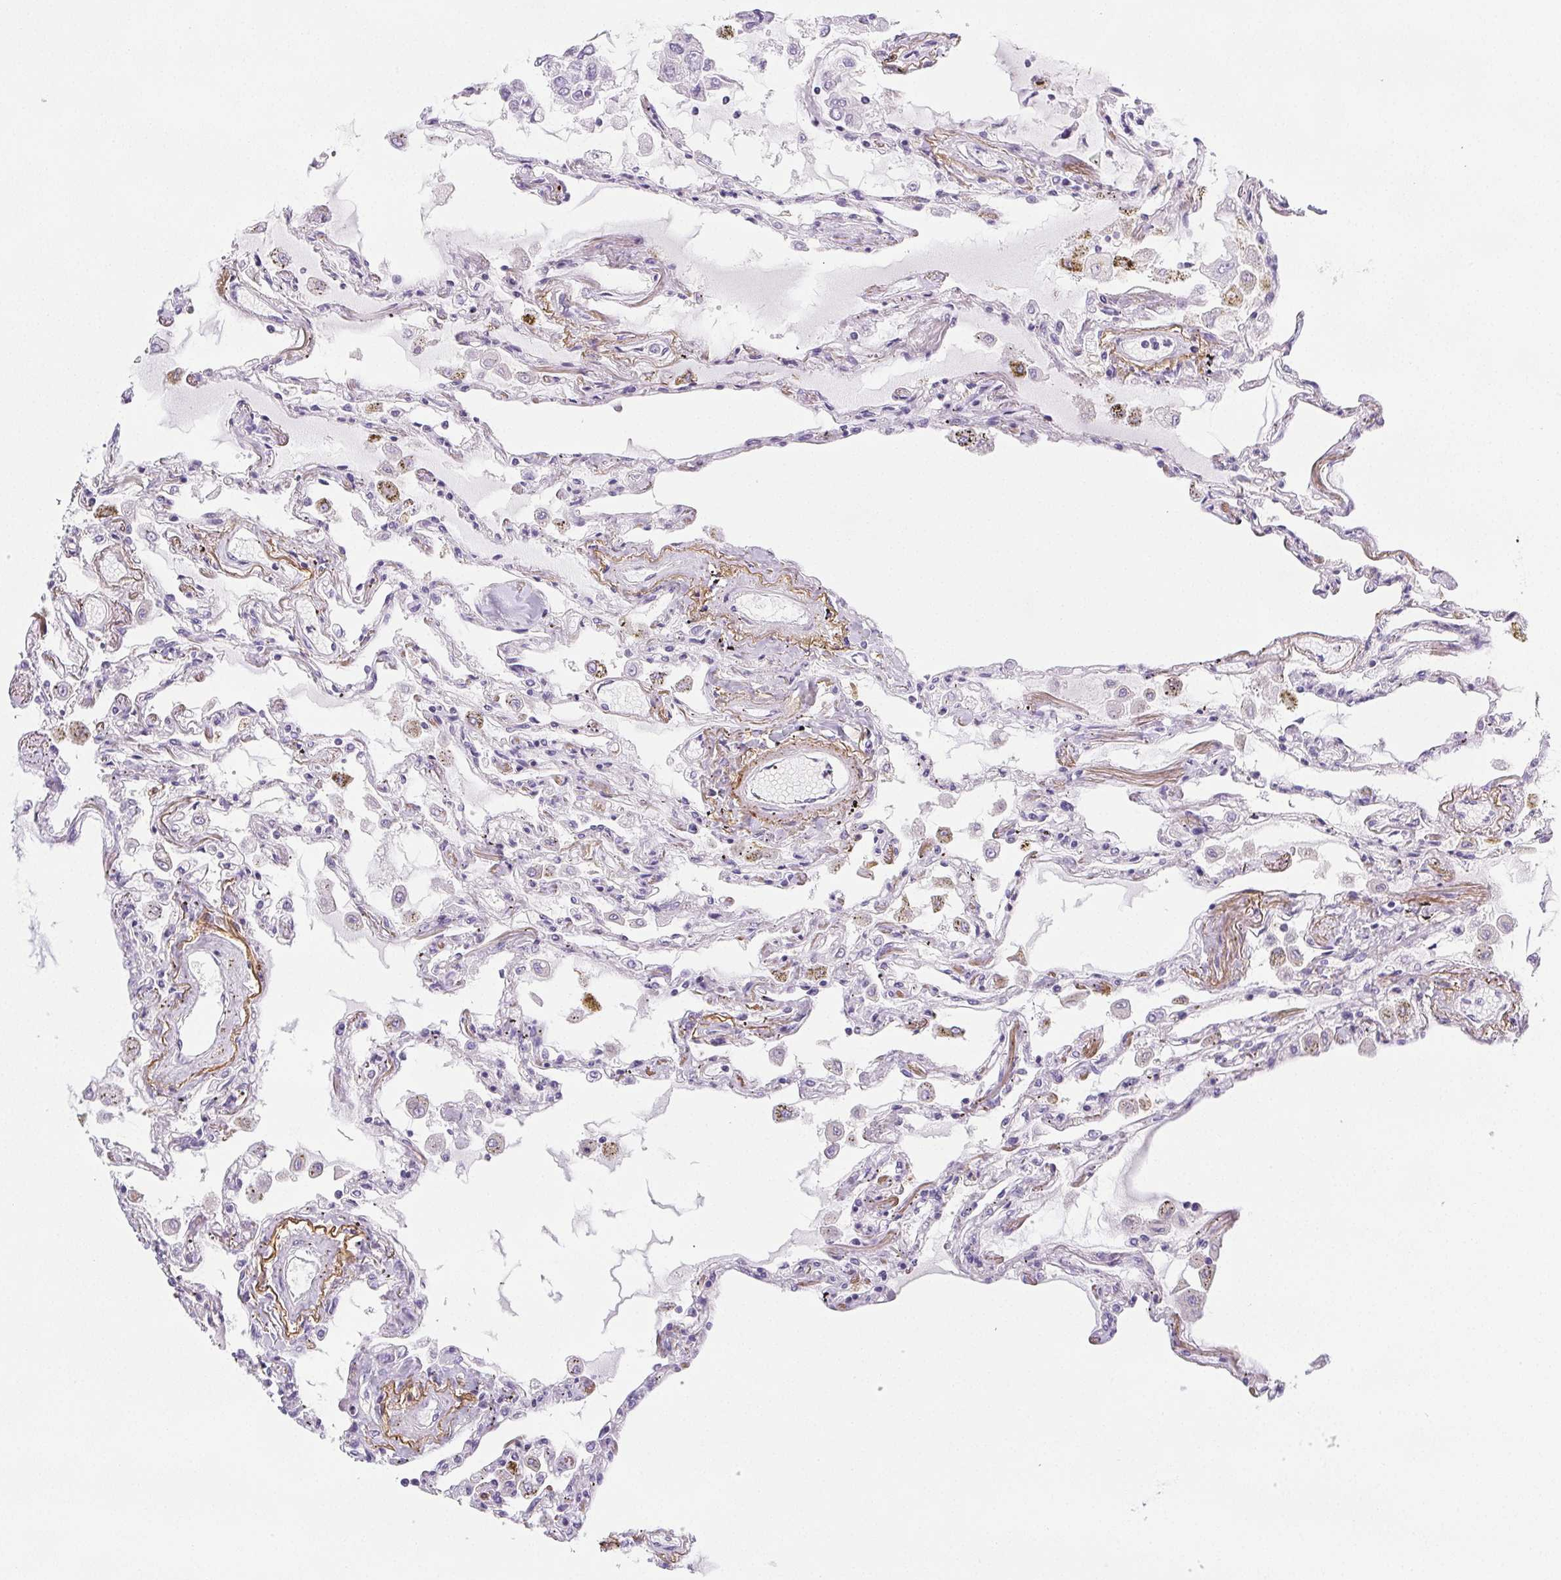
{"staining": {"intensity": "negative", "quantity": "none", "location": "none"}, "tissue": "lung", "cell_type": "Alveolar cells", "image_type": "normal", "snomed": [{"axis": "morphology", "description": "Normal tissue, NOS"}, {"axis": "morphology", "description": "Adenocarcinoma, NOS"}, {"axis": "topography", "description": "Cartilage tissue"}, {"axis": "topography", "description": "Lung"}], "caption": "Alveolar cells show no significant protein positivity in normal lung. (DAB (3,3'-diaminobenzidine) immunohistochemistry (IHC), high magnification).", "gene": "VTN", "patient": {"sex": "female", "age": 67}}